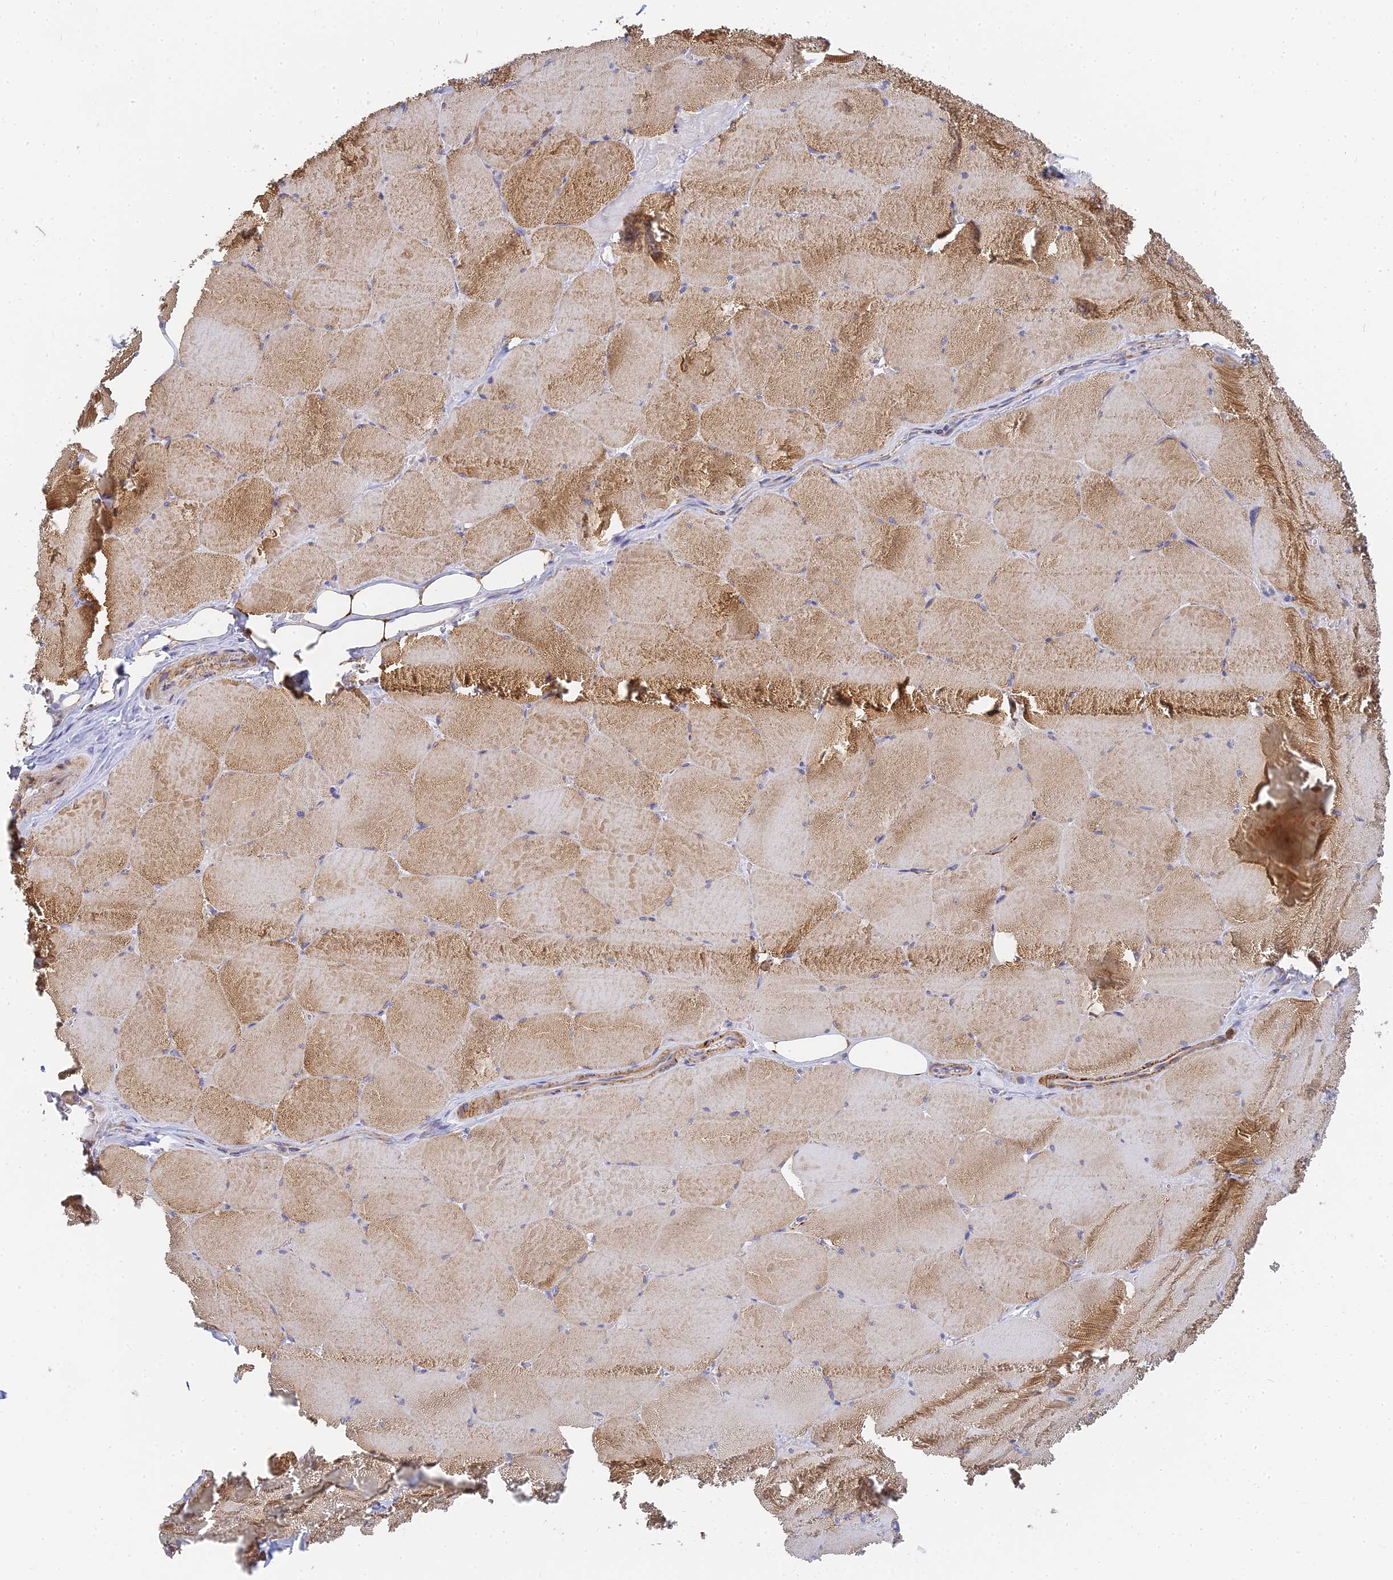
{"staining": {"intensity": "moderate", "quantity": ">75%", "location": "cytoplasmic/membranous"}, "tissue": "skeletal muscle", "cell_type": "Myocytes", "image_type": "normal", "snomed": [{"axis": "morphology", "description": "Normal tissue, NOS"}, {"axis": "topography", "description": "Skeletal muscle"}, {"axis": "topography", "description": "Head-Neck"}], "caption": "The immunohistochemical stain shows moderate cytoplasmic/membranous positivity in myocytes of normal skeletal muscle.", "gene": "MRPL15", "patient": {"sex": "male", "age": 66}}